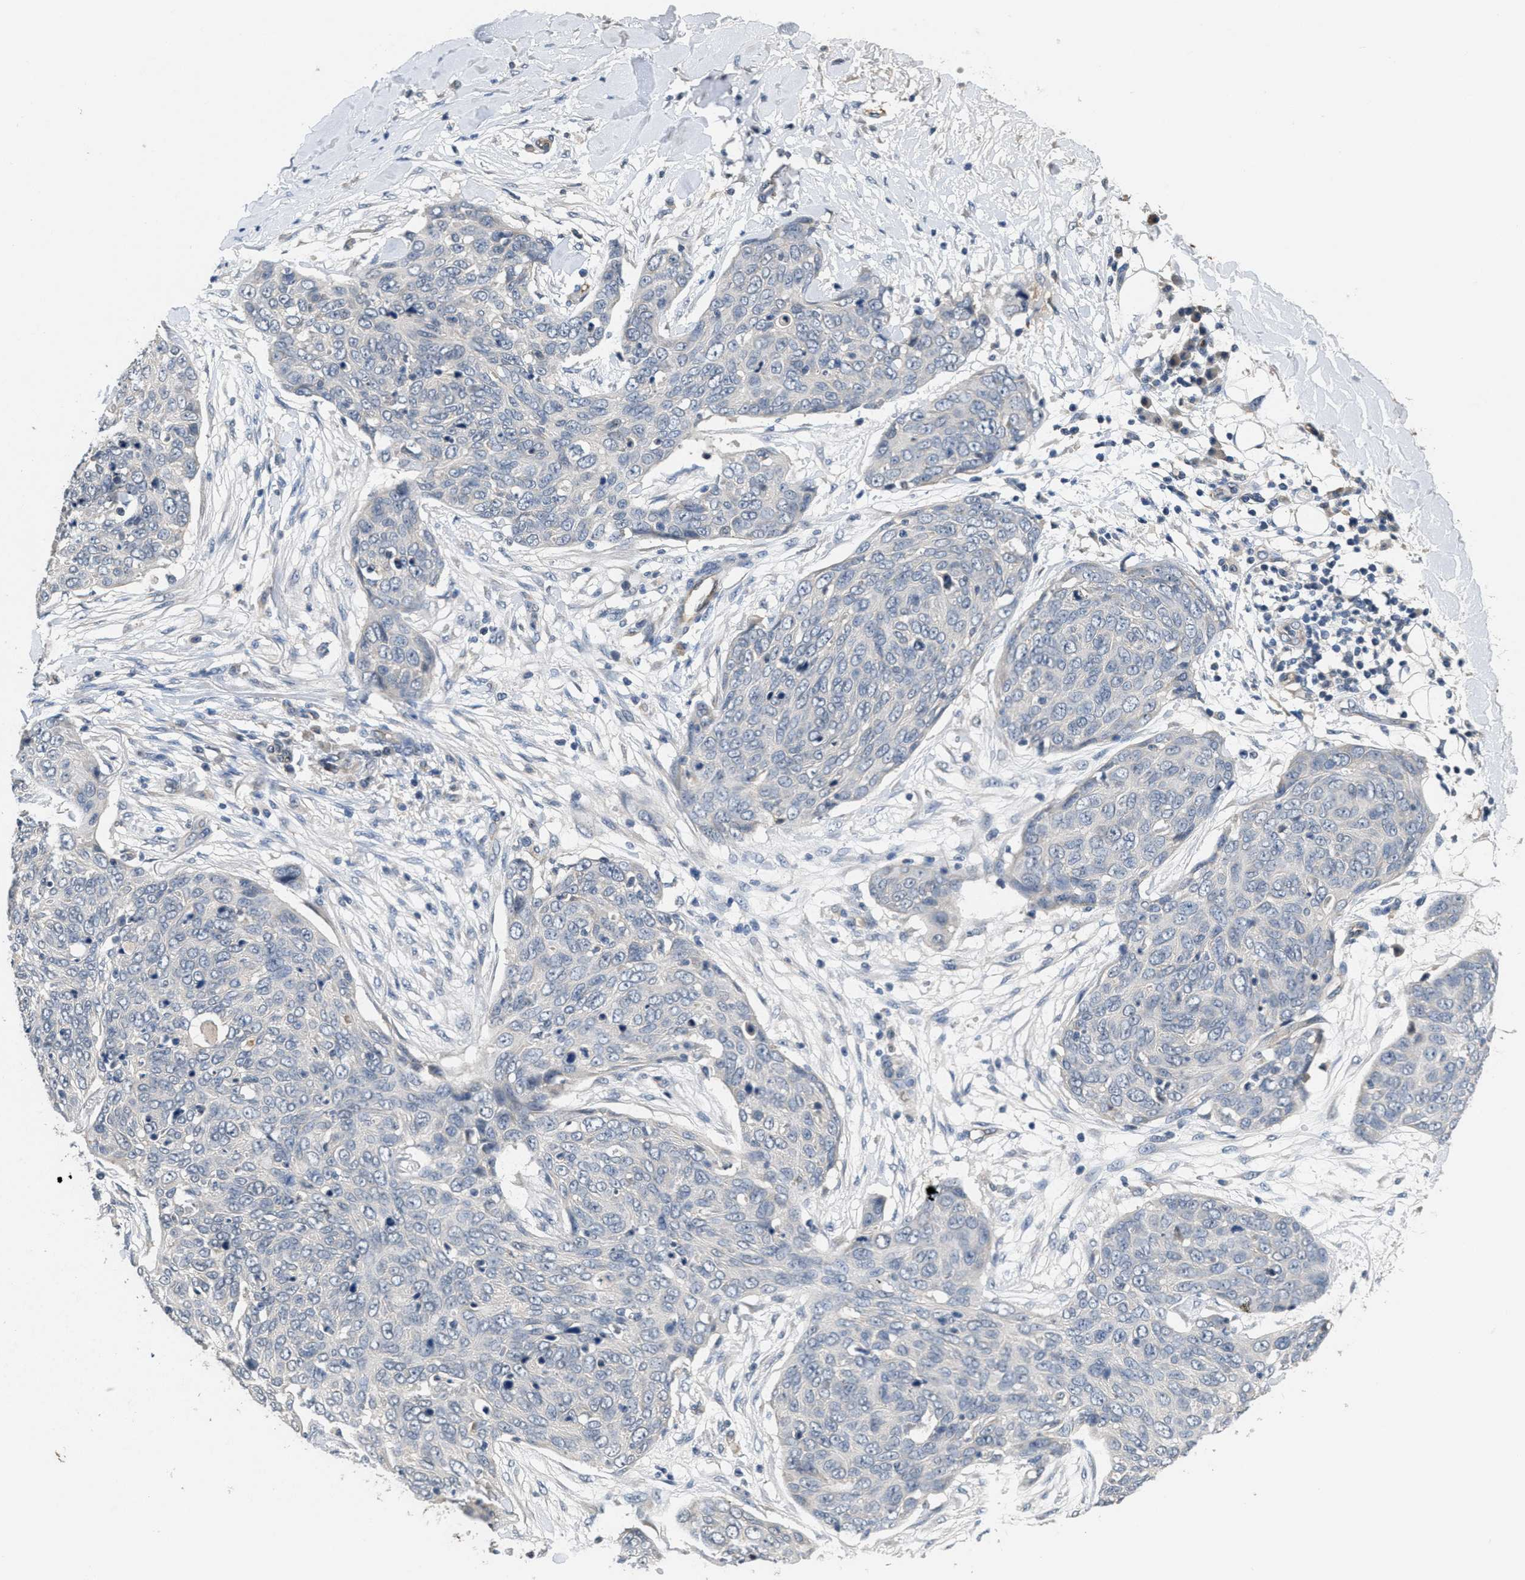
{"staining": {"intensity": "negative", "quantity": "none", "location": "none"}, "tissue": "skin cancer", "cell_type": "Tumor cells", "image_type": "cancer", "snomed": [{"axis": "morphology", "description": "Squamous cell carcinoma in situ, NOS"}, {"axis": "morphology", "description": "Squamous cell carcinoma, NOS"}, {"axis": "topography", "description": "Skin"}], "caption": "Squamous cell carcinoma in situ (skin) stained for a protein using immunohistochemistry (IHC) exhibits no expression tumor cells.", "gene": "ANGPT1", "patient": {"sex": "male", "age": 93}}